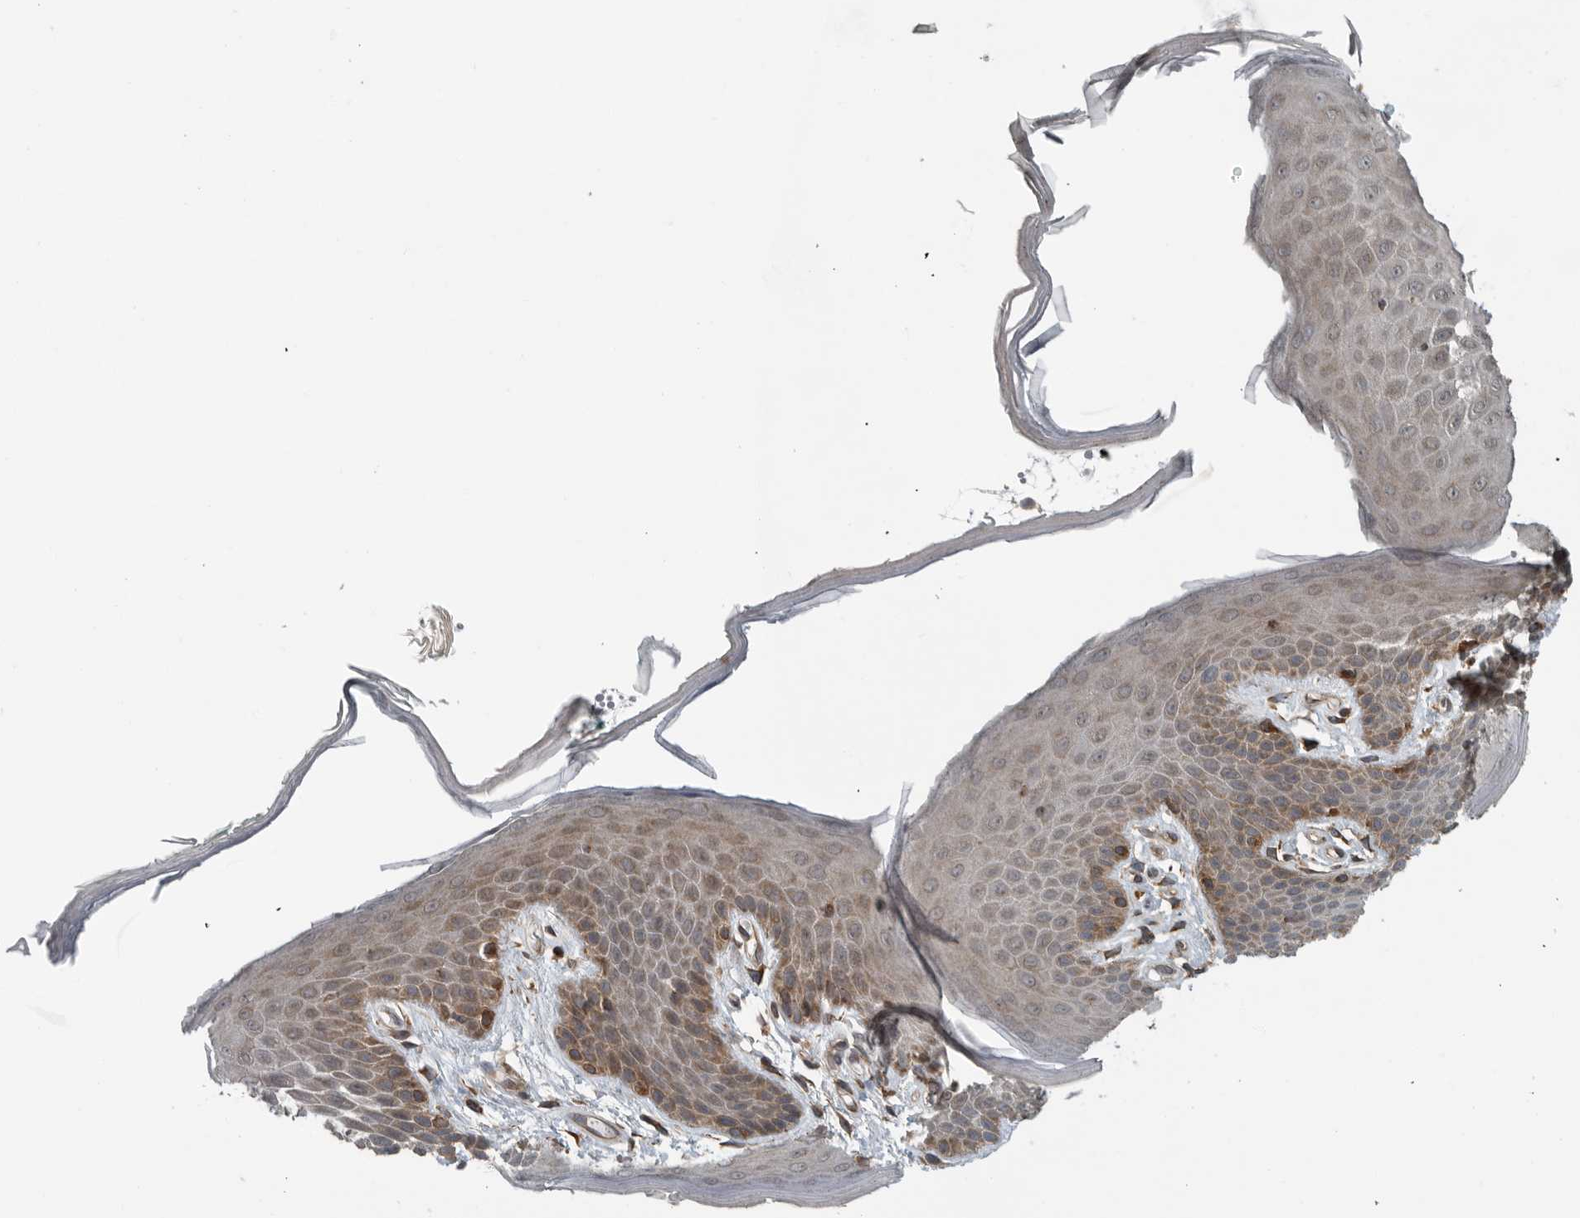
{"staining": {"intensity": "moderate", "quantity": ">75%", "location": "cytoplasmic/membranous"}, "tissue": "skin", "cell_type": "Epidermal cells", "image_type": "normal", "snomed": [{"axis": "morphology", "description": "Normal tissue, NOS"}, {"axis": "topography", "description": "Anal"}], "caption": "This histopathology image displays immunohistochemistry (IHC) staining of benign skin, with medium moderate cytoplasmic/membranous expression in approximately >75% of epidermal cells.", "gene": "AMFR", "patient": {"sex": "male", "age": 74}}